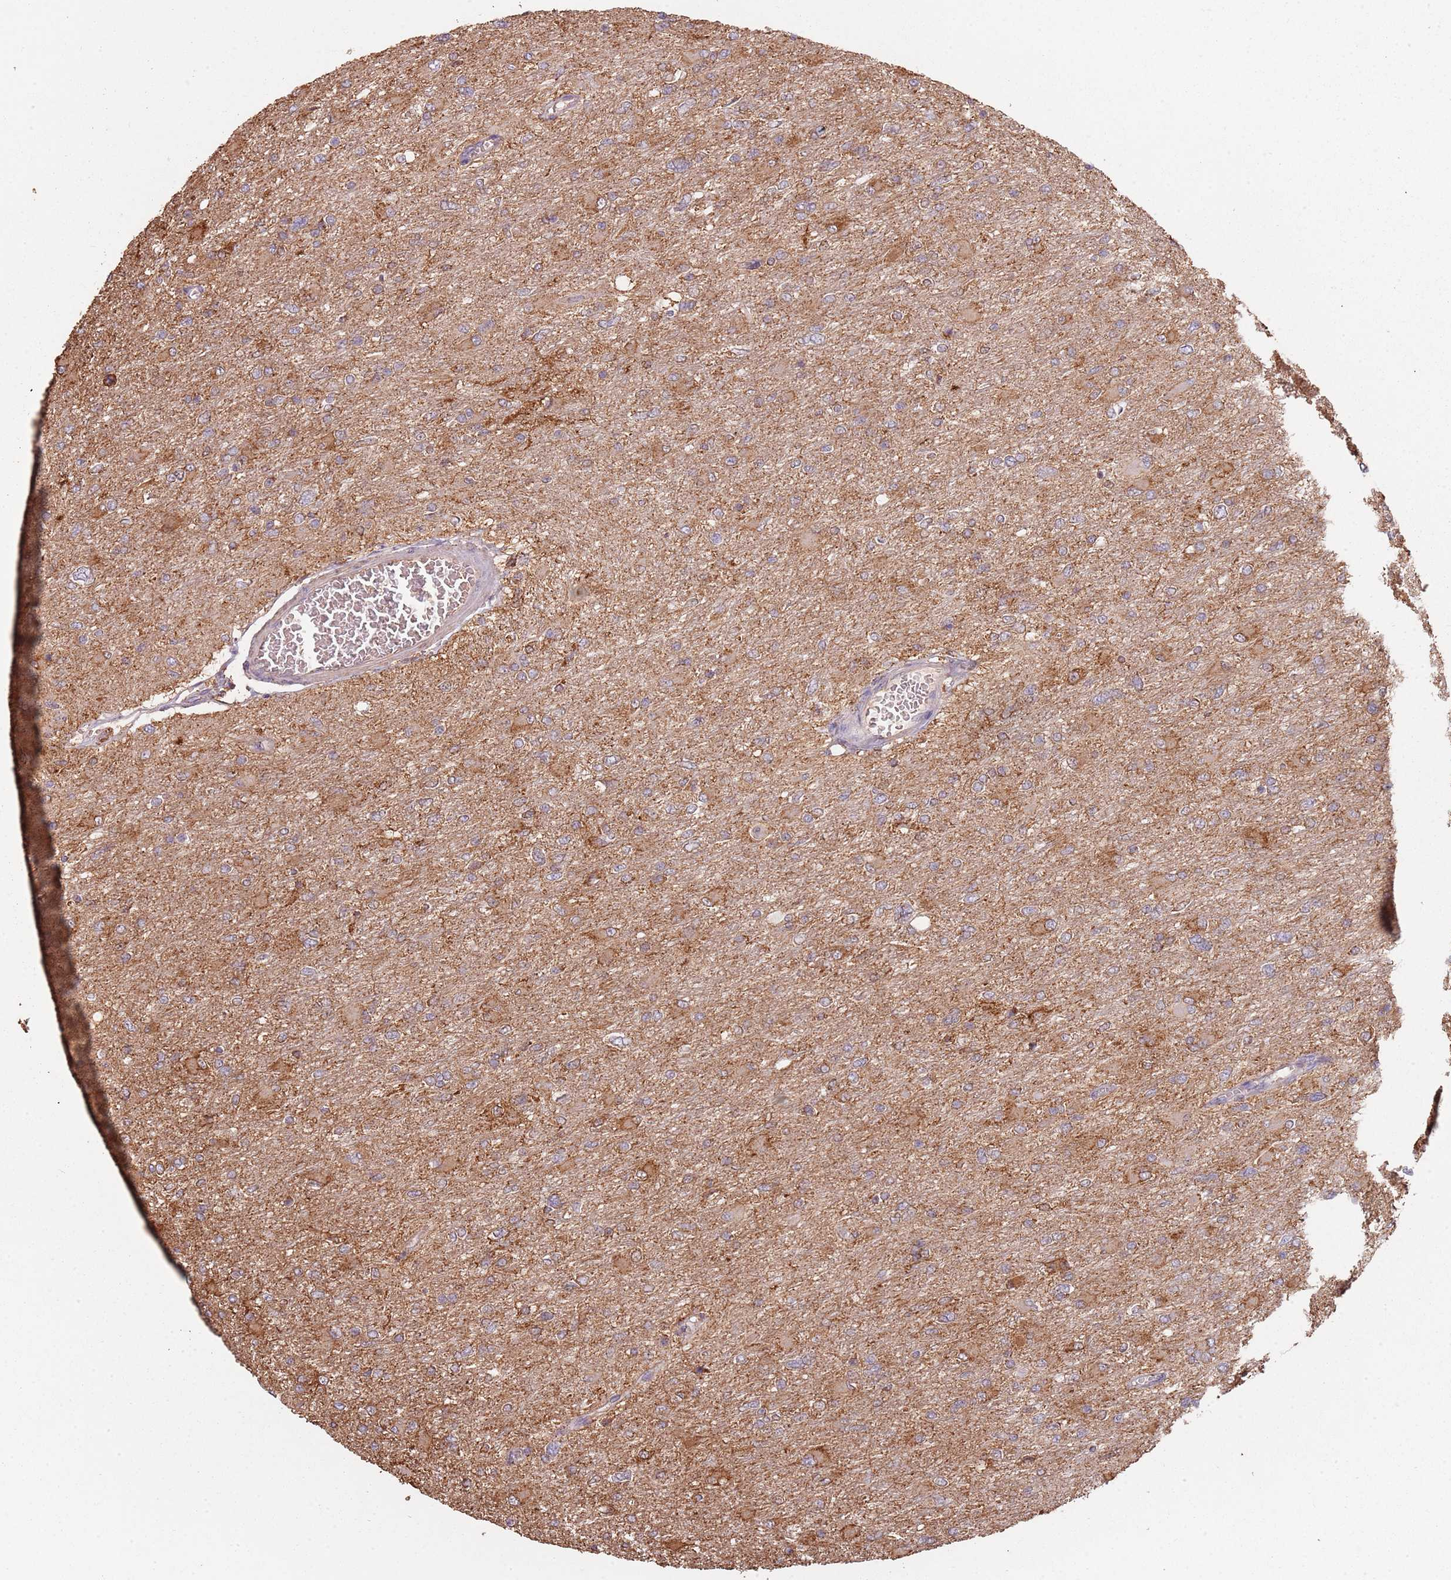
{"staining": {"intensity": "moderate", "quantity": "<25%", "location": "cytoplasmic/membranous"}, "tissue": "glioma", "cell_type": "Tumor cells", "image_type": "cancer", "snomed": [{"axis": "morphology", "description": "Glioma, malignant, High grade"}, {"axis": "topography", "description": "Cerebral cortex"}], "caption": "About <25% of tumor cells in glioma reveal moderate cytoplasmic/membranous protein positivity as visualized by brown immunohistochemical staining.", "gene": "ATOSB", "patient": {"sex": "female", "age": 36}}